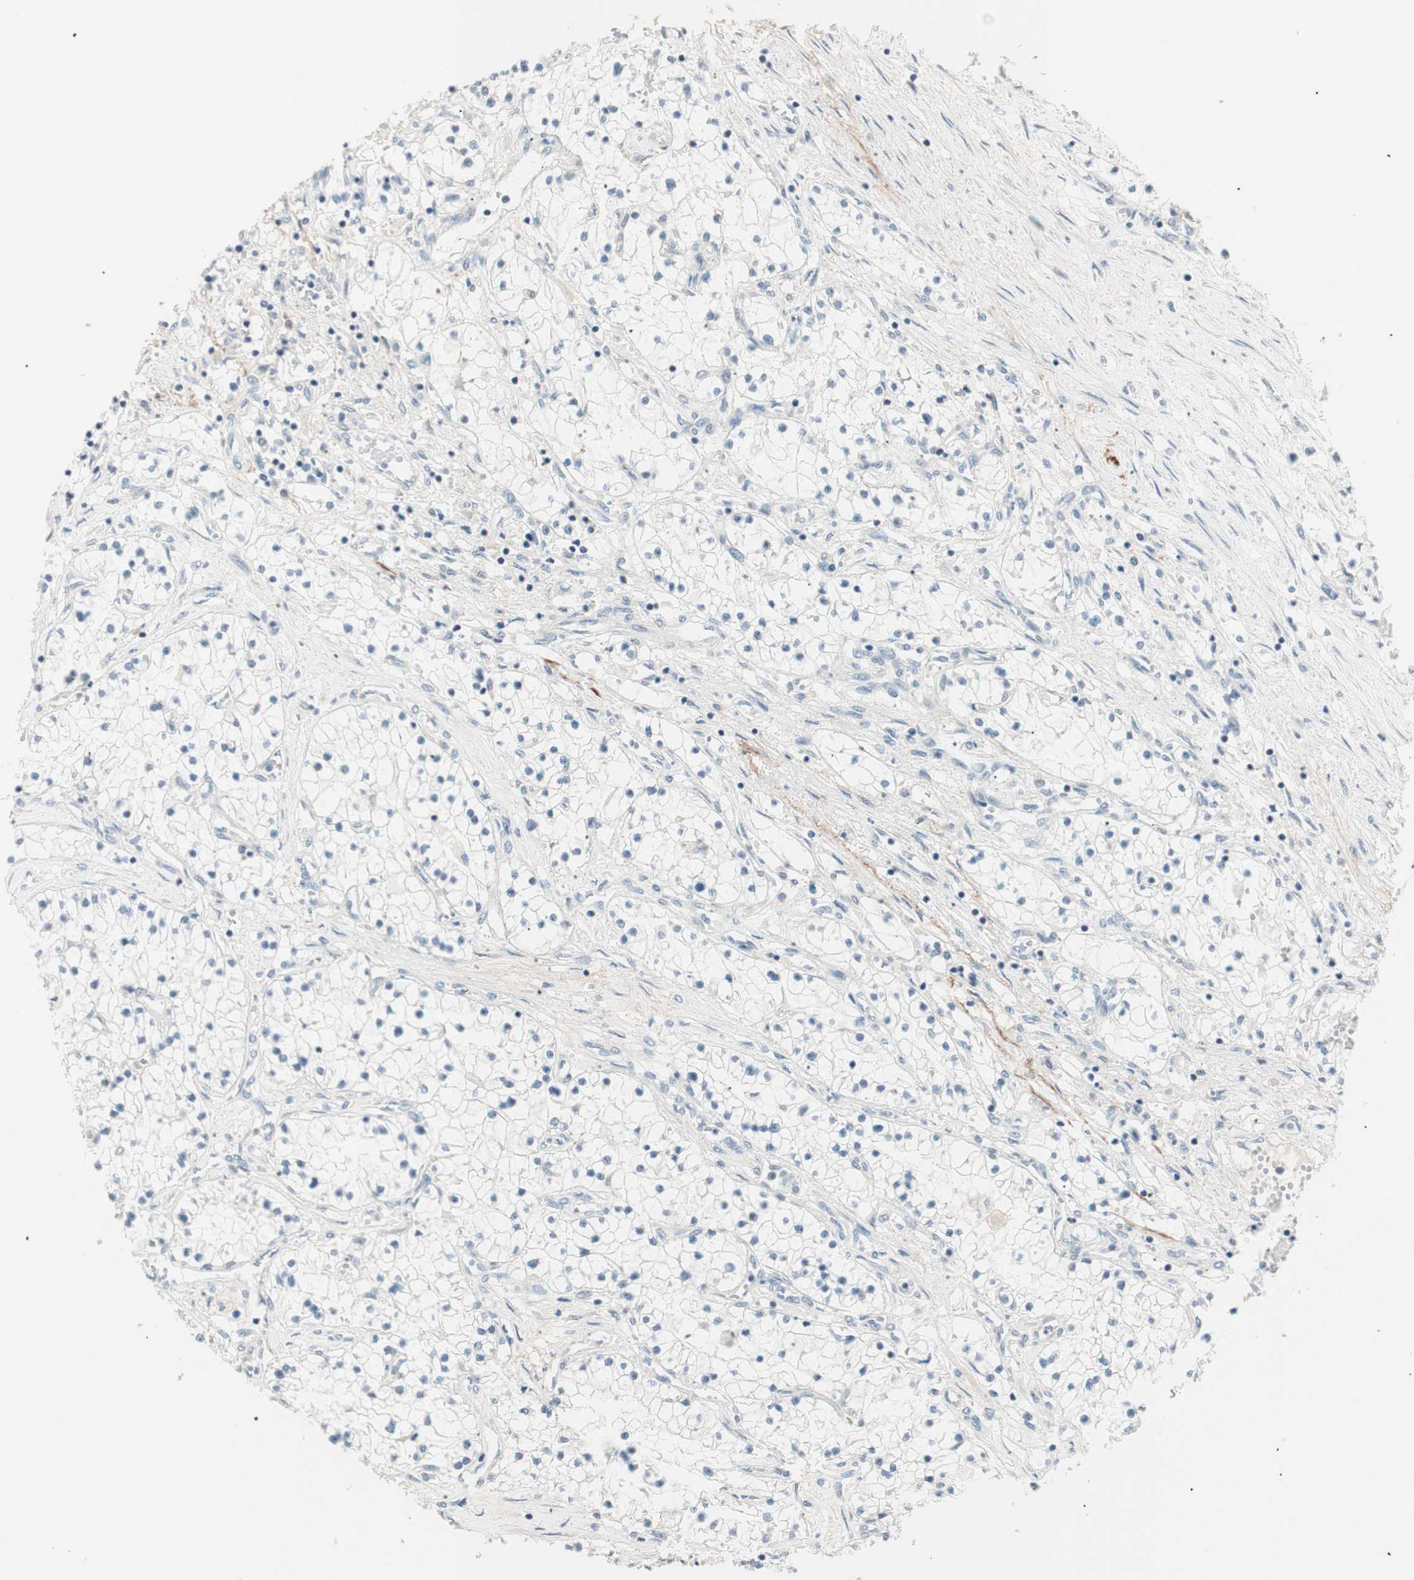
{"staining": {"intensity": "negative", "quantity": "none", "location": "none"}, "tissue": "renal cancer", "cell_type": "Tumor cells", "image_type": "cancer", "snomed": [{"axis": "morphology", "description": "Adenocarcinoma, NOS"}, {"axis": "topography", "description": "Kidney"}], "caption": "This is a photomicrograph of IHC staining of adenocarcinoma (renal), which shows no positivity in tumor cells.", "gene": "RAD54B", "patient": {"sex": "male", "age": 68}}